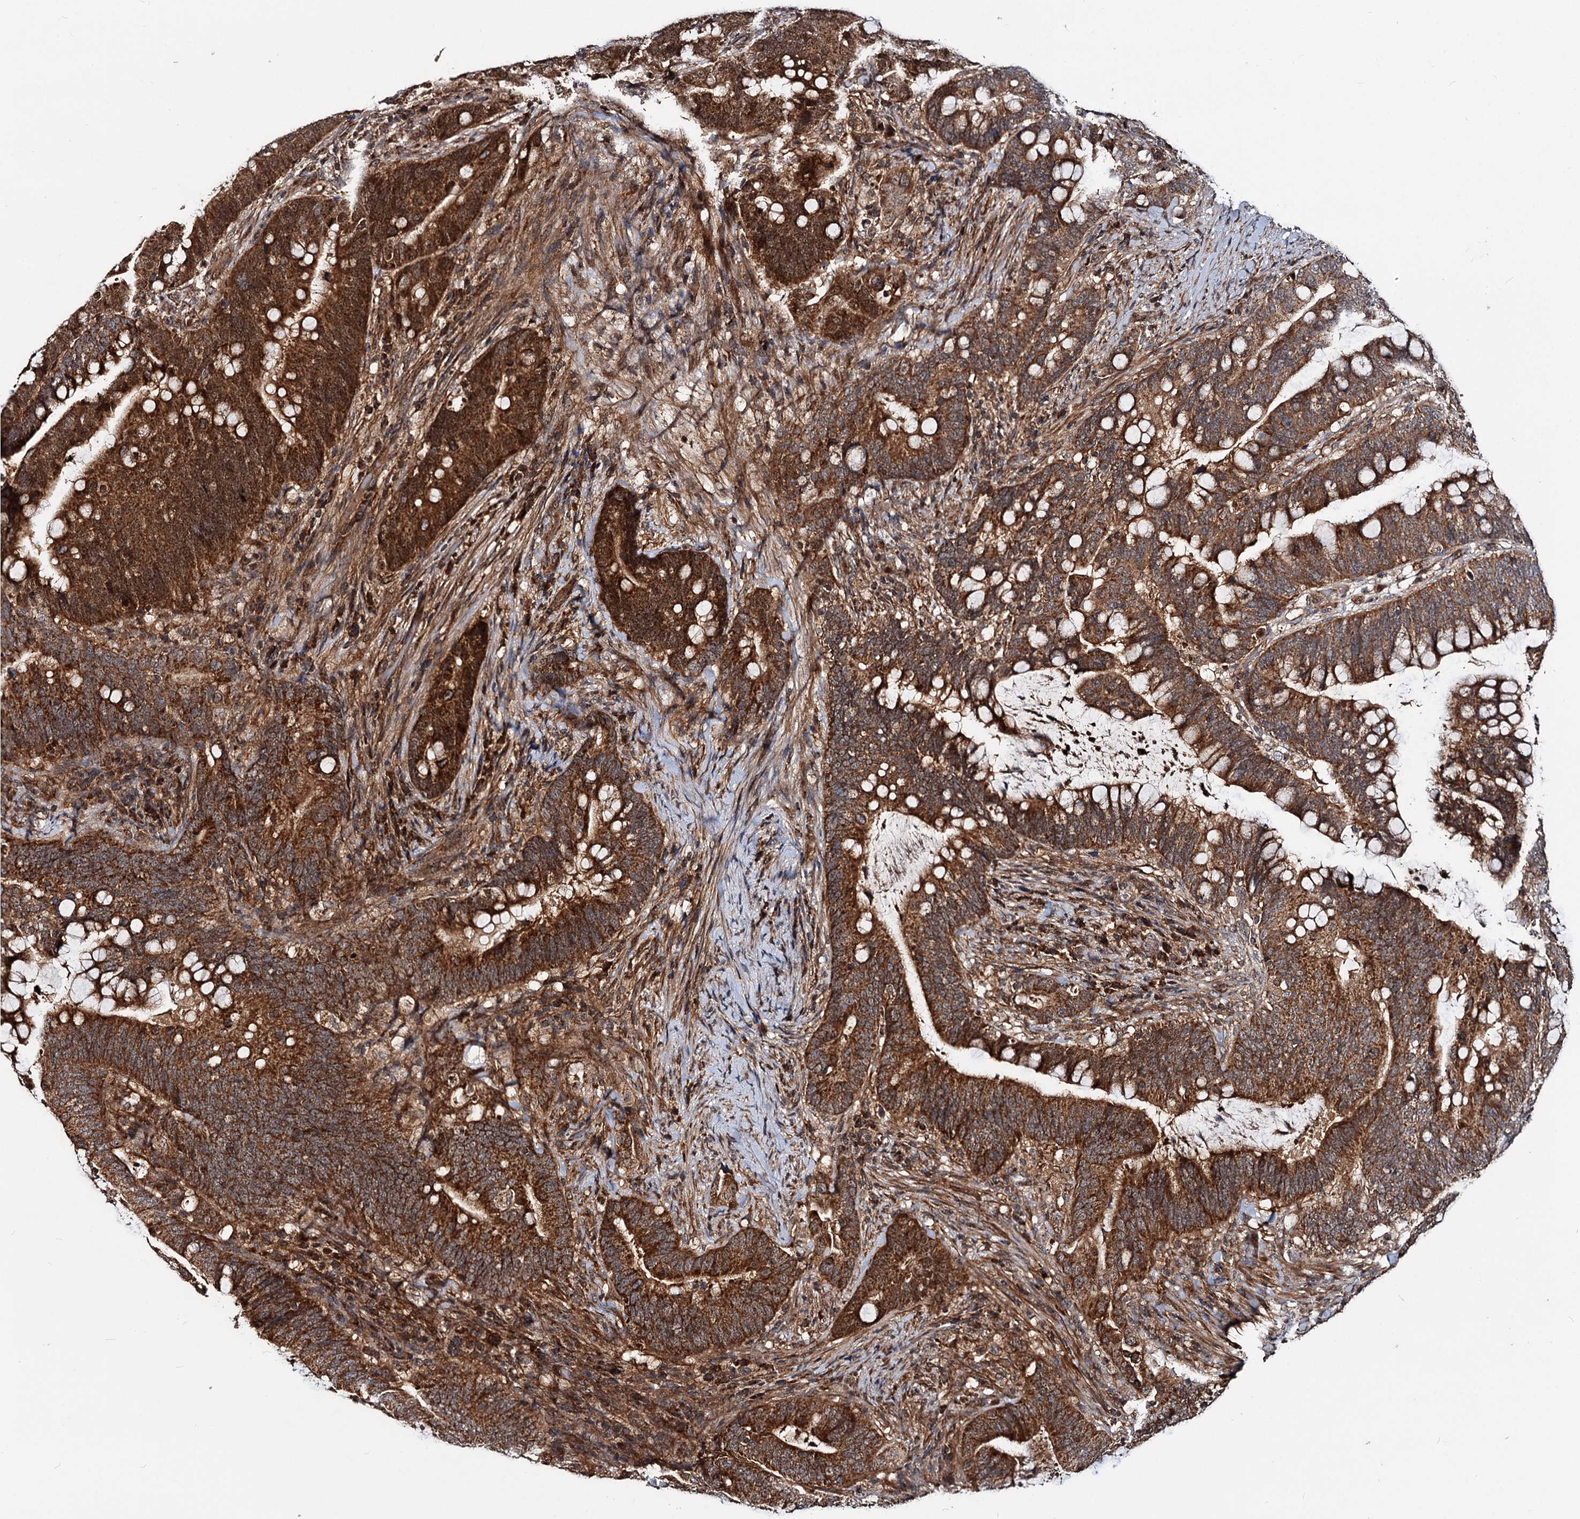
{"staining": {"intensity": "strong", "quantity": ">75%", "location": "cytoplasmic/membranous"}, "tissue": "colorectal cancer", "cell_type": "Tumor cells", "image_type": "cancer", "snomed": [{"axis": "morphology", "description": "Adenocarcinoma, NOS"}, {"axis": "topography", "description": "Colon"}], "caption": "Adenocarcinoma (colorectal) stained for a protein displays strong cytoplasmic/membranous positivity in tumor cells.", "gene": "CEP76", "patient": {"sex": "female", "age": 66}}